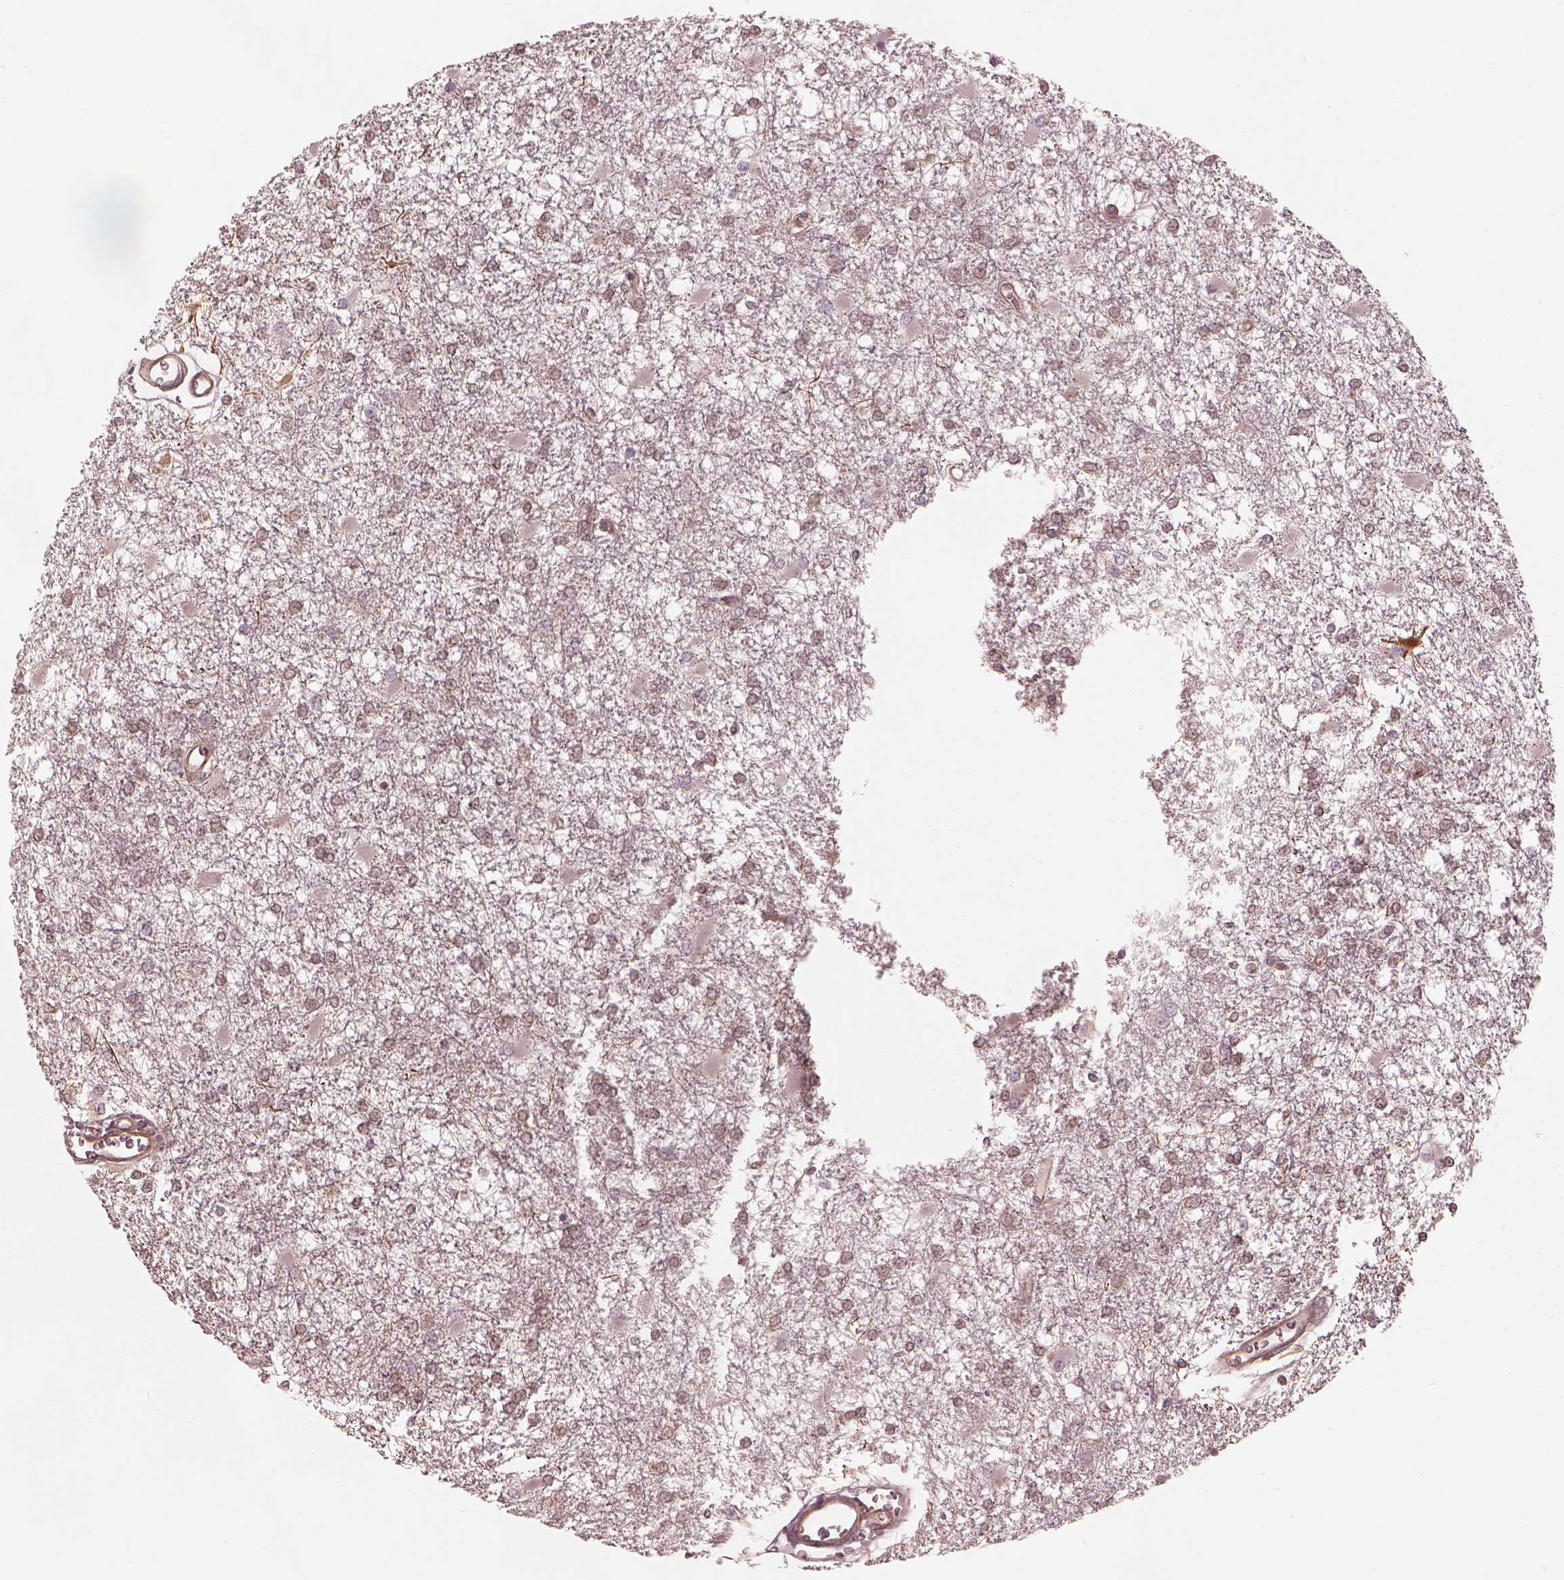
{"staining": {"intensity": "weak", "quantity": ">75%", "location": "cytoplasmic/membranous"}, "tissue": "glioma", "cell_type": "Tumor cells", "image_type": "cancer", "snomed": [{"axis": "morphology", "description": "Glioma, malignant, High grade"}, {"axis": "topography", "description": "Cerebral cortex"}], "caption": "Immunohistochemistry (IHC) micrograph of neoplastic tissue: glioma stained using IHC reveals low levels of weak protein expression localized specifically in the cytoplasmic/membranous of tumor cells, appearing as a cytoplasmic/membranous brown color.", "gene": "FAM107B", "patient": {"sex": "male", "age": 79}}